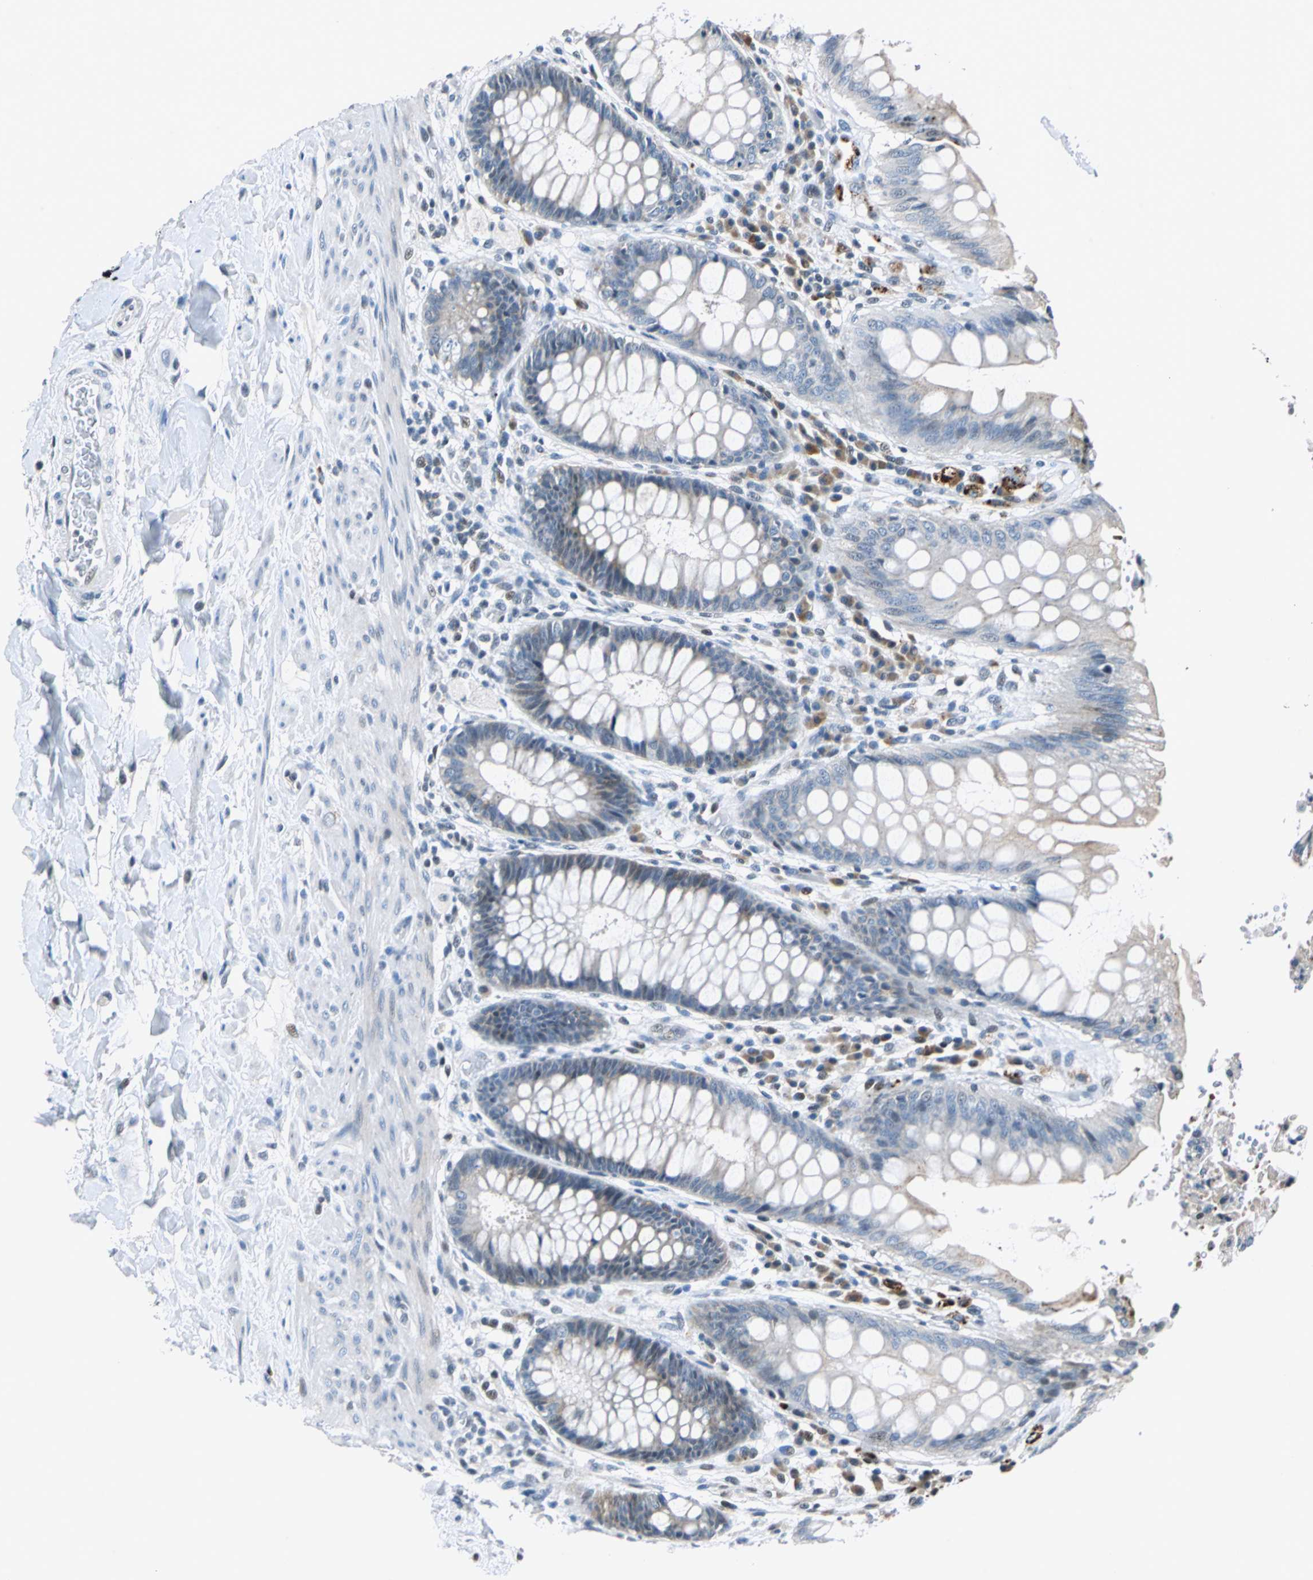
{"staining": {"intensity": "moderate", "quantity": "25%-75%", "location": "cytoplasmic/membranous"}, "tissue": "rectum", "cell_type": "Glandular cells", "image_type": "normal", "snomed": [{"axis": "morphology", "description": "Normal tissue, NOS"}, {"axis": "topography", "description": "Rectum"}], "caption": "Protein expression analysis of normal rectum reveals moderate cytoplasmic/membranous positivity in approximately 25%-75% of glandular cells.", "gene": "HCFC2", "patient": {"sex": "female", "age": 46}}